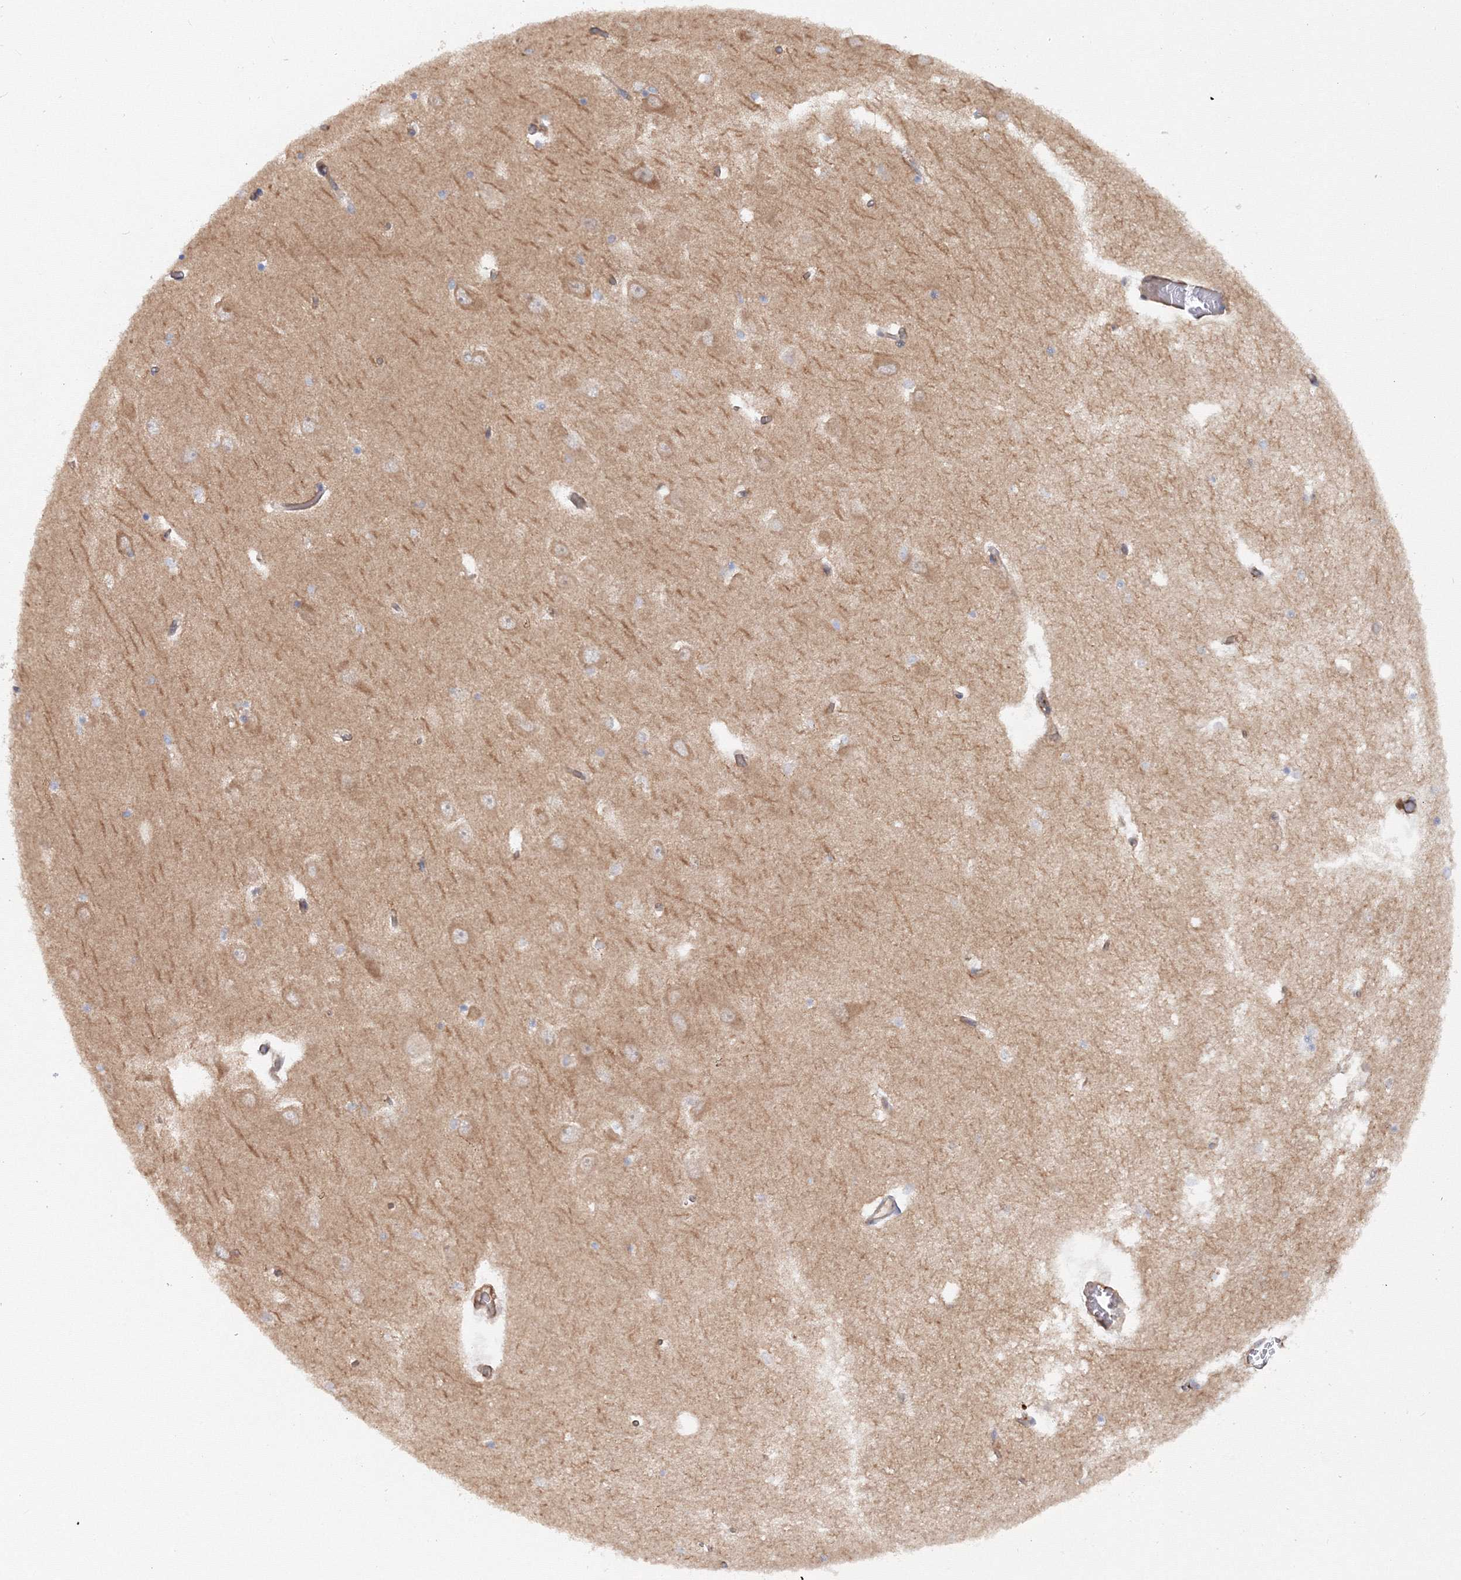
{"staining": {"intensity": "moderate", "quantity": "<25%", "location": "cytoplasmic/membranous"}, "tissue": "hippocampus", "cell_type": "Glial cells", "image_type": "normal", "snomed": [{"axis": "morphology", "description": "Normal tissue, NOS"}, {"axis": "topography", "description": "Hippocampus"}], "caption": "A photomicrograph of human hippocampus stained for a protein shows moderate cytoplasmic/membranous brown staining in glial cells.", "gene": "EXOC1", "patient": {"sex": "male", "age": 70}}